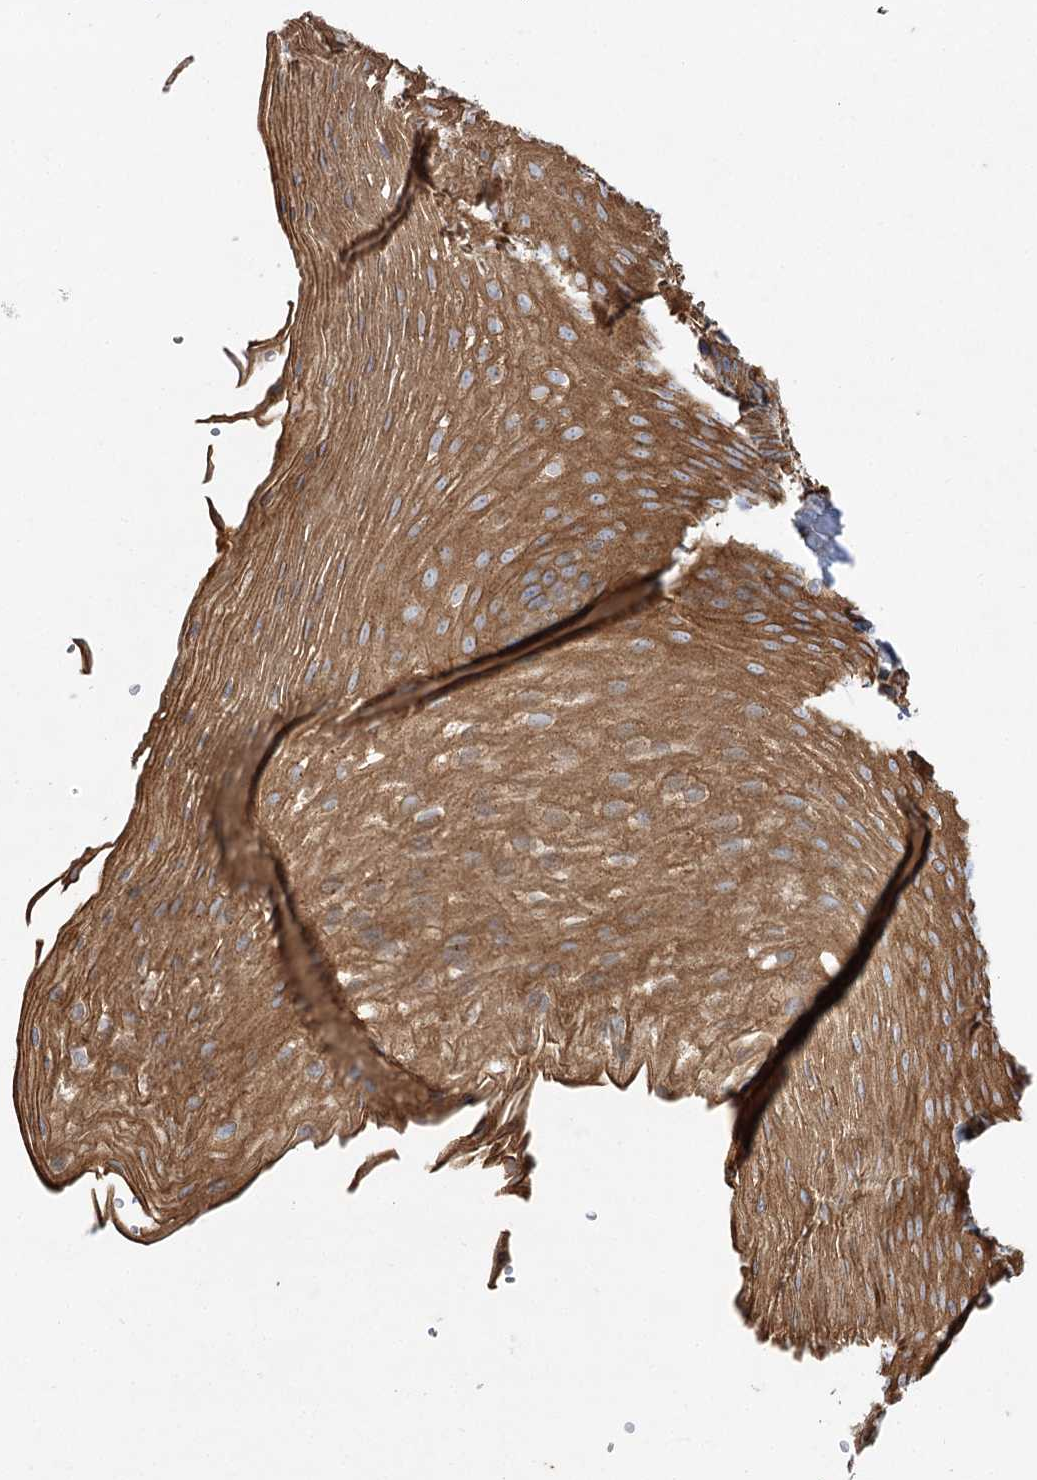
{"staining": {"intensity": "moderate", "quantity": ">75%", "location": "cytoplasmic/membranous"}, "tissue": "esophagus", "cell_type": "Squamous epithelial cells", "image_type": "normal", "snomed": [{"axis": "morphology", "description": "Normal tissue, NOS"}, {"axis": "topography", "description": "Esophagus"}], "caption": "DAB (3,3'-diaminobenzidine) immunohistochemical staining of benign human esophagus reveals moderate cytoplasmic/membranous protein staining in approximately >75% of squamous epithelial cells. The staining was performed using DAB, with brown indicating positive protein expression. Nuclei are stained blue with hematoxylin.", "gene": "ZFYVE16", "patient": {"sex": "female", "age": 66}}